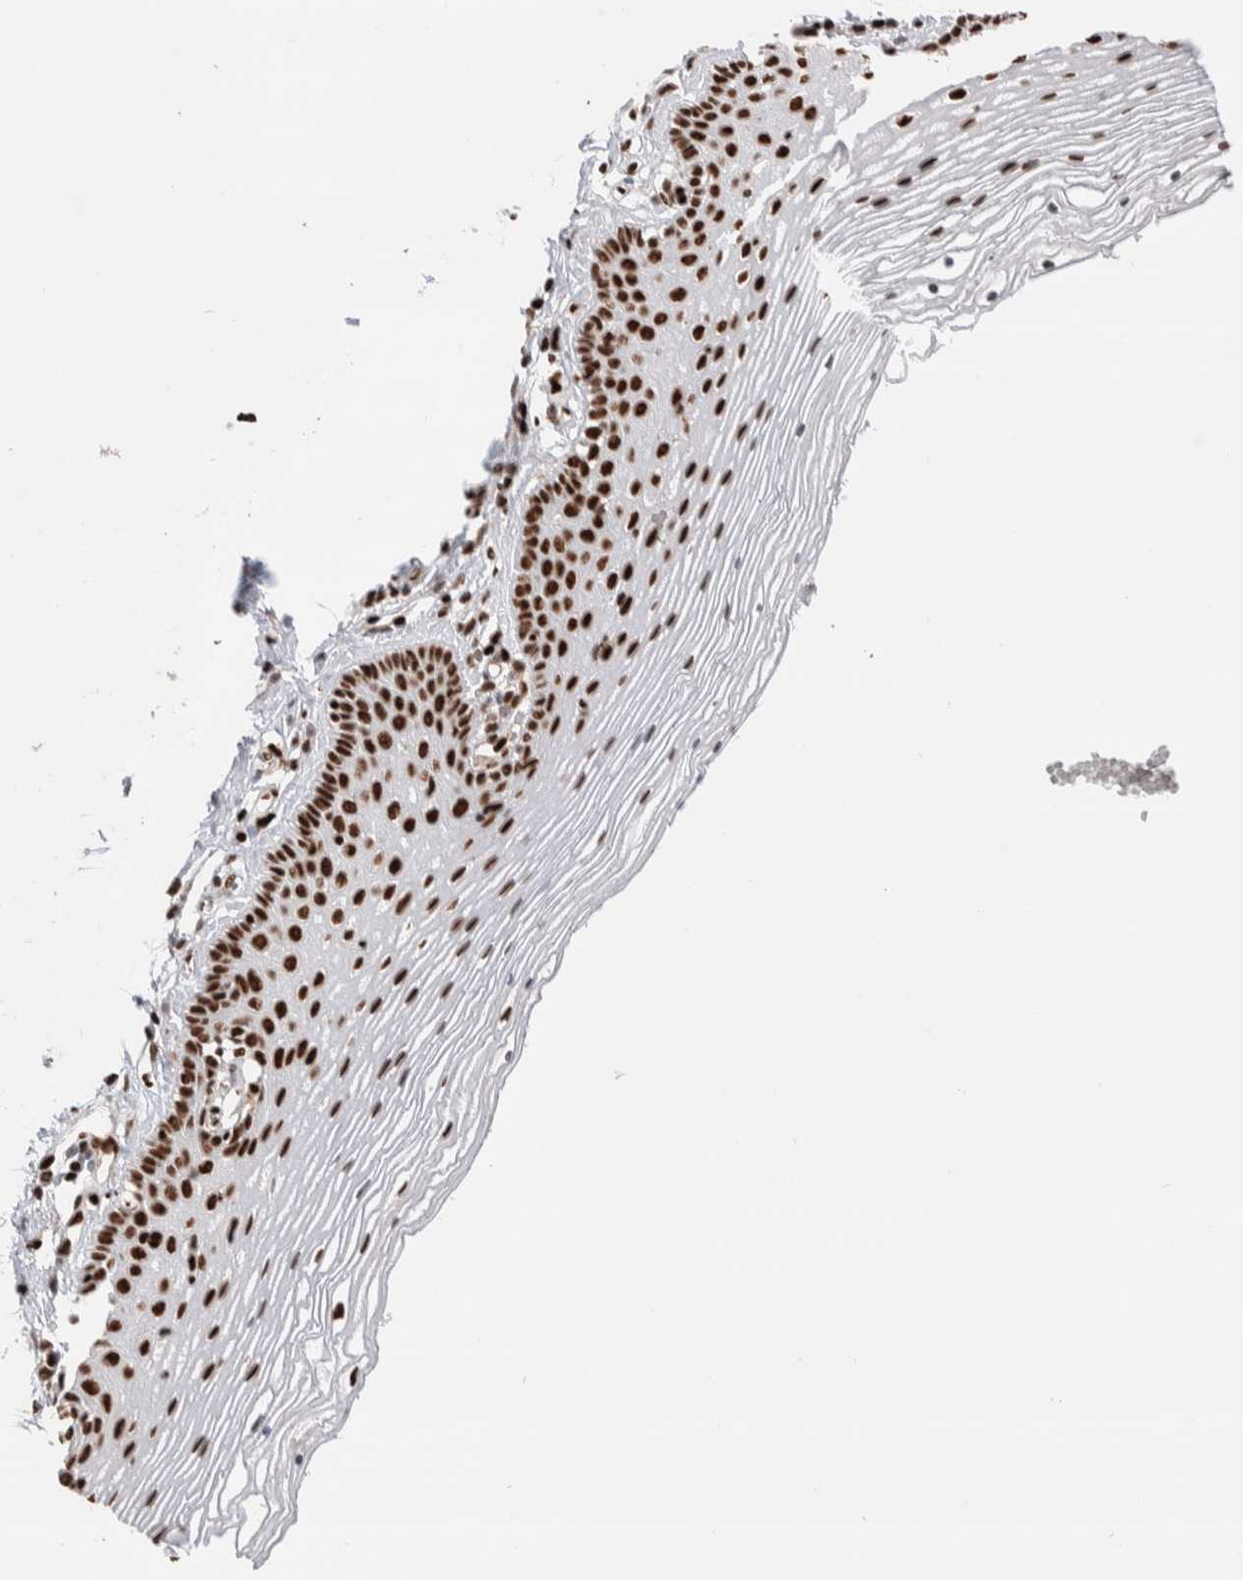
{"staining": {"intensity": "strong", "quantity": ">75%", "location": "nuclear"}, "tissue": "vagina", "cell_type": "Squamous epithelial cells", "image_type": "normal", "snomed": [{"axis": "morphology", "description": "Normal tissue, NOS"}, {"axis": "topography", "description": "Vagina"}], "caption": "Brown immunohistochemical staining in normal vagina displays strong nuclear expression in approximately >75% of squamous epithelial cells. (Stains: DAB in brown, nuclei in blue, Microscopy: brightfield microscopy at high magnification).", "gene": "C17orf49", "patient": {"sex": "female", "age": 32}}